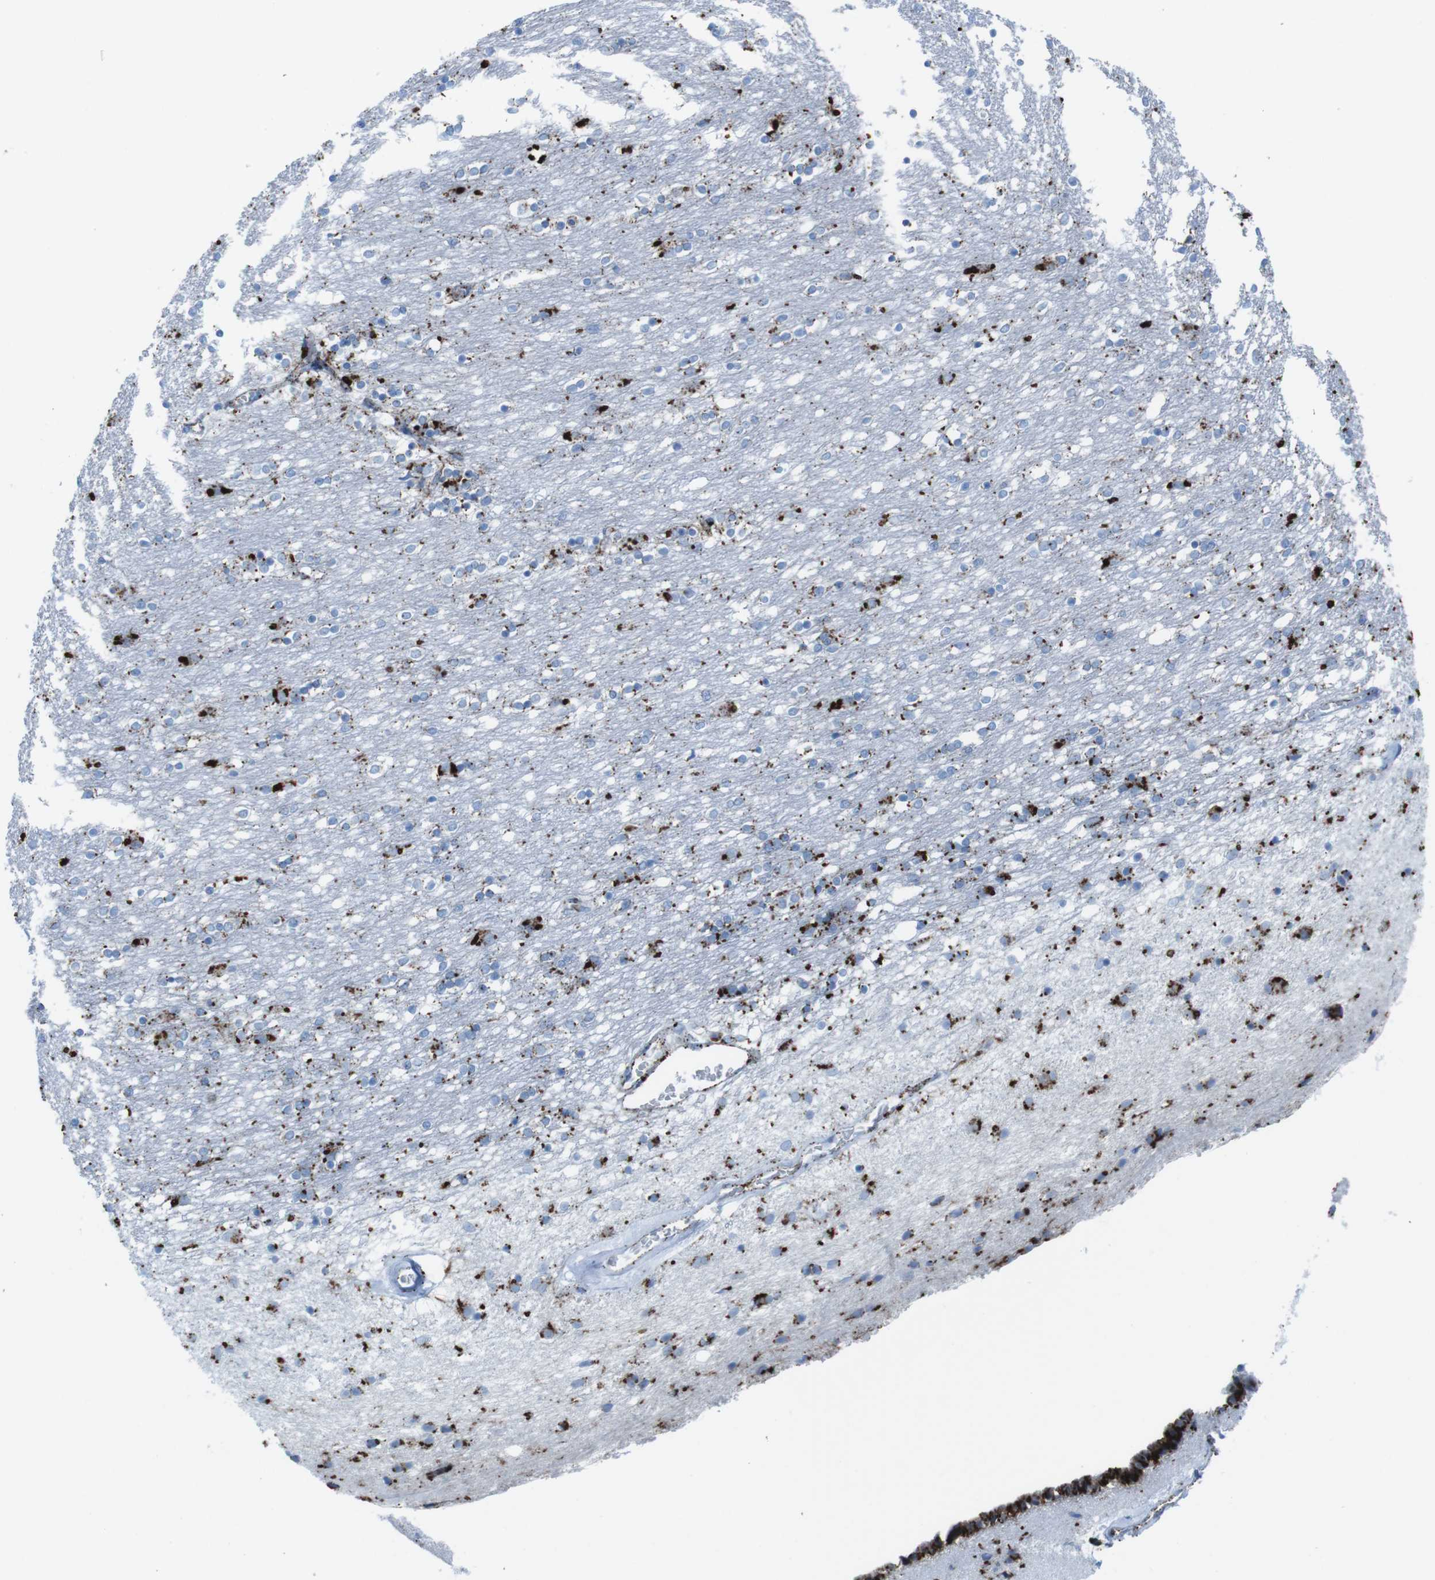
{"staining": {"intensity": "strong", "quantity": "25%-75%", "location": "cytoplasmic/membranous"}, "tissue": "caudate", "cell_type": "Glial cells", "image_type": "normal", "snomed": [{"axis": "morphology", "description": "Normal tissue, NOS"}, {"axis": "topography", "description": "Lateral ventricle wall"}], "caption": "Caudate stained with a brown dye displays strong cytoplasmic/membranous positive staining in approximately 25%-75% of glial cells.", "gene": "SCARB2", "patient": {"sex": "female", "age": 54}}